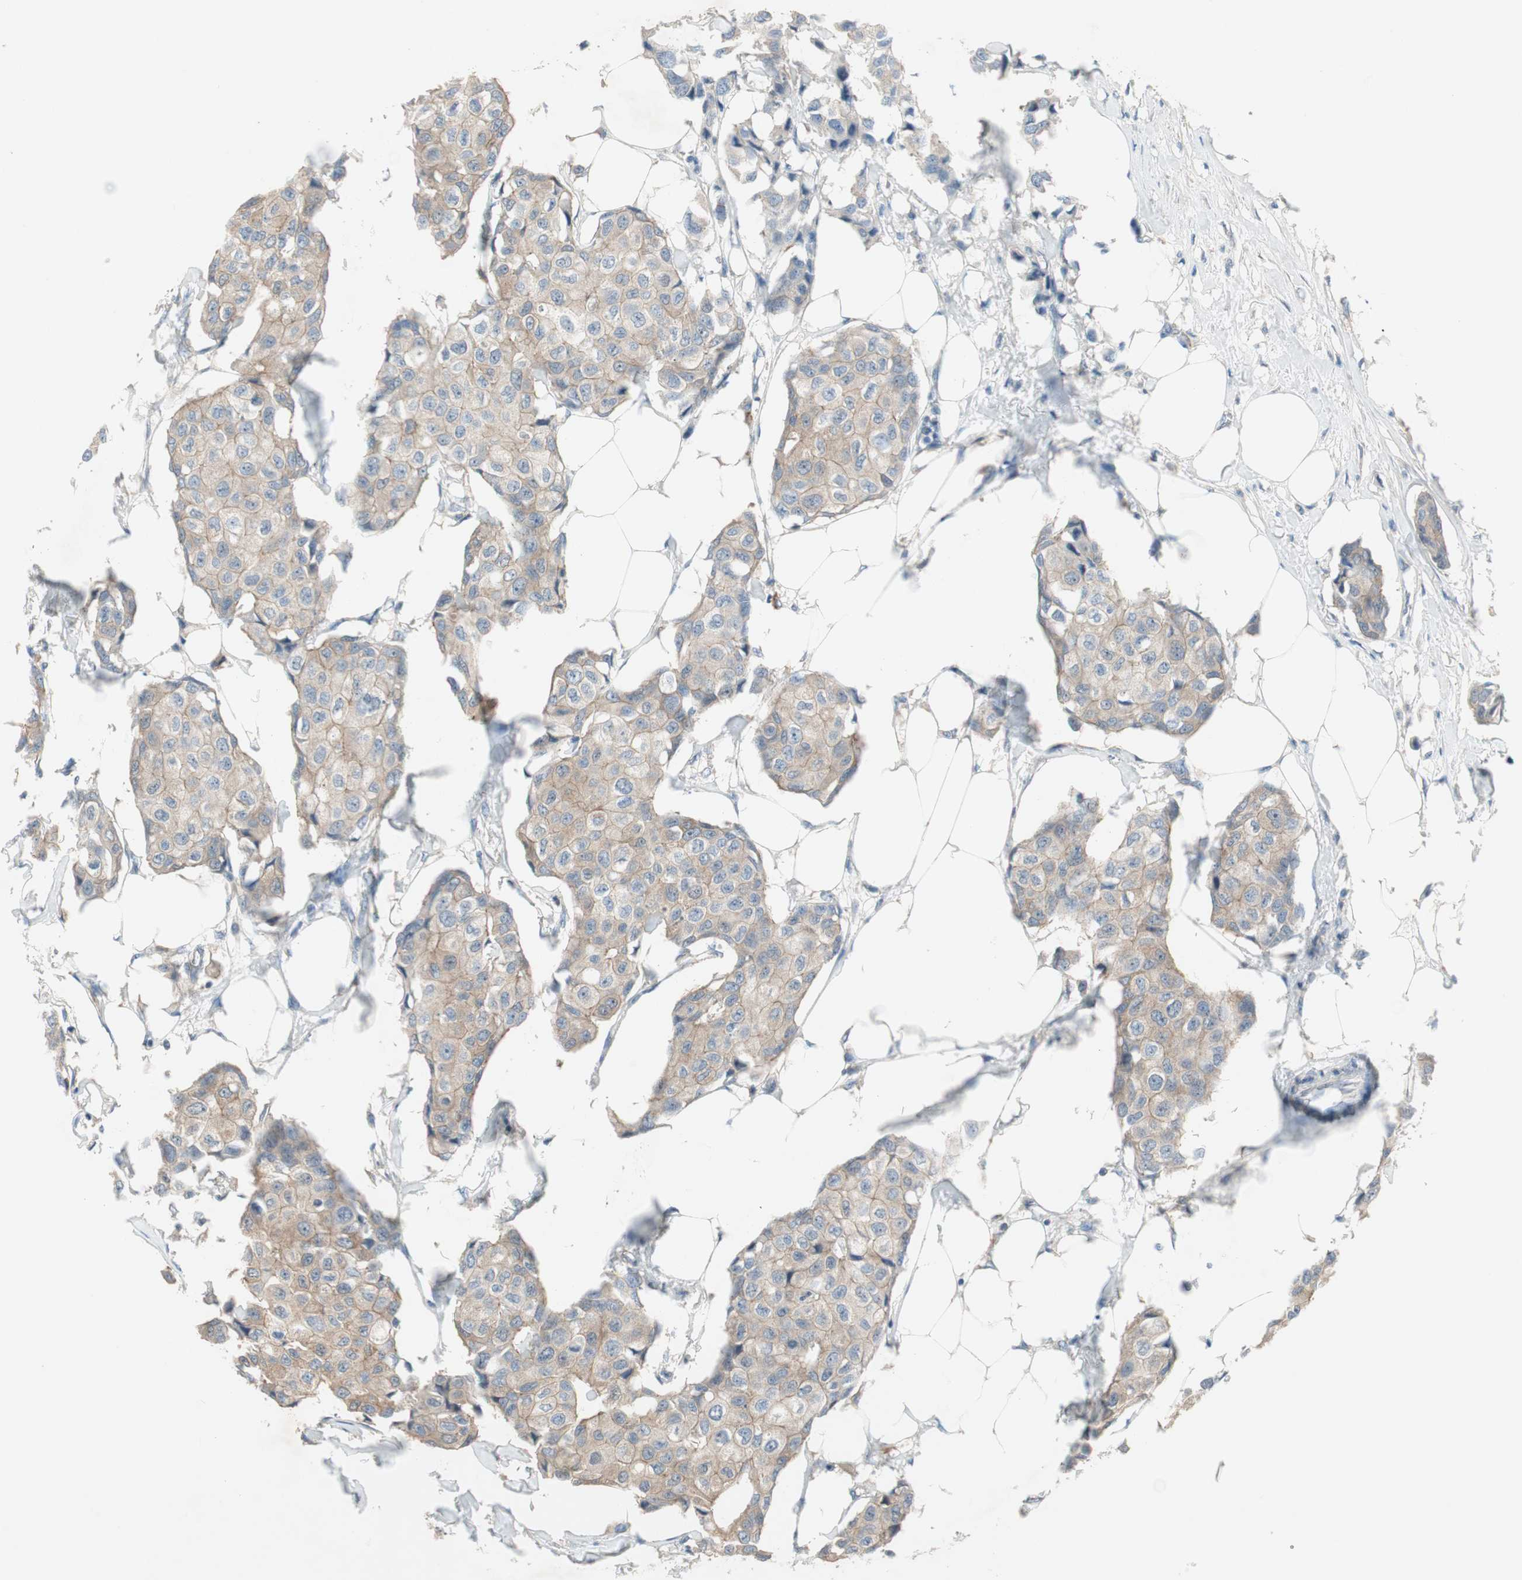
{"staining": {"intensity": "weak", "quantity": "<25%", "location": "cytoplasmic/membranous"}, "tissue": "breast cancer", "cell_type": "Tumor cells", "image_type": "cancer", "snomed": [{"axis": "morphology", "description": "Duct carcinoma"}, {"axis": "topography", "description": "Breast"}], "caption": "An immunohistochemistry (IHC) histopathology image of breast cancer is shown. There is no staining in tumor cells of breast cancer. The staining is performed using DAB (3,3'-diaminobenzidine) brown chromogen with nuclei counter-stained in using hematoxylin.", "gene": "GLUL", "patient": {"sex": "female", "age": 80}}